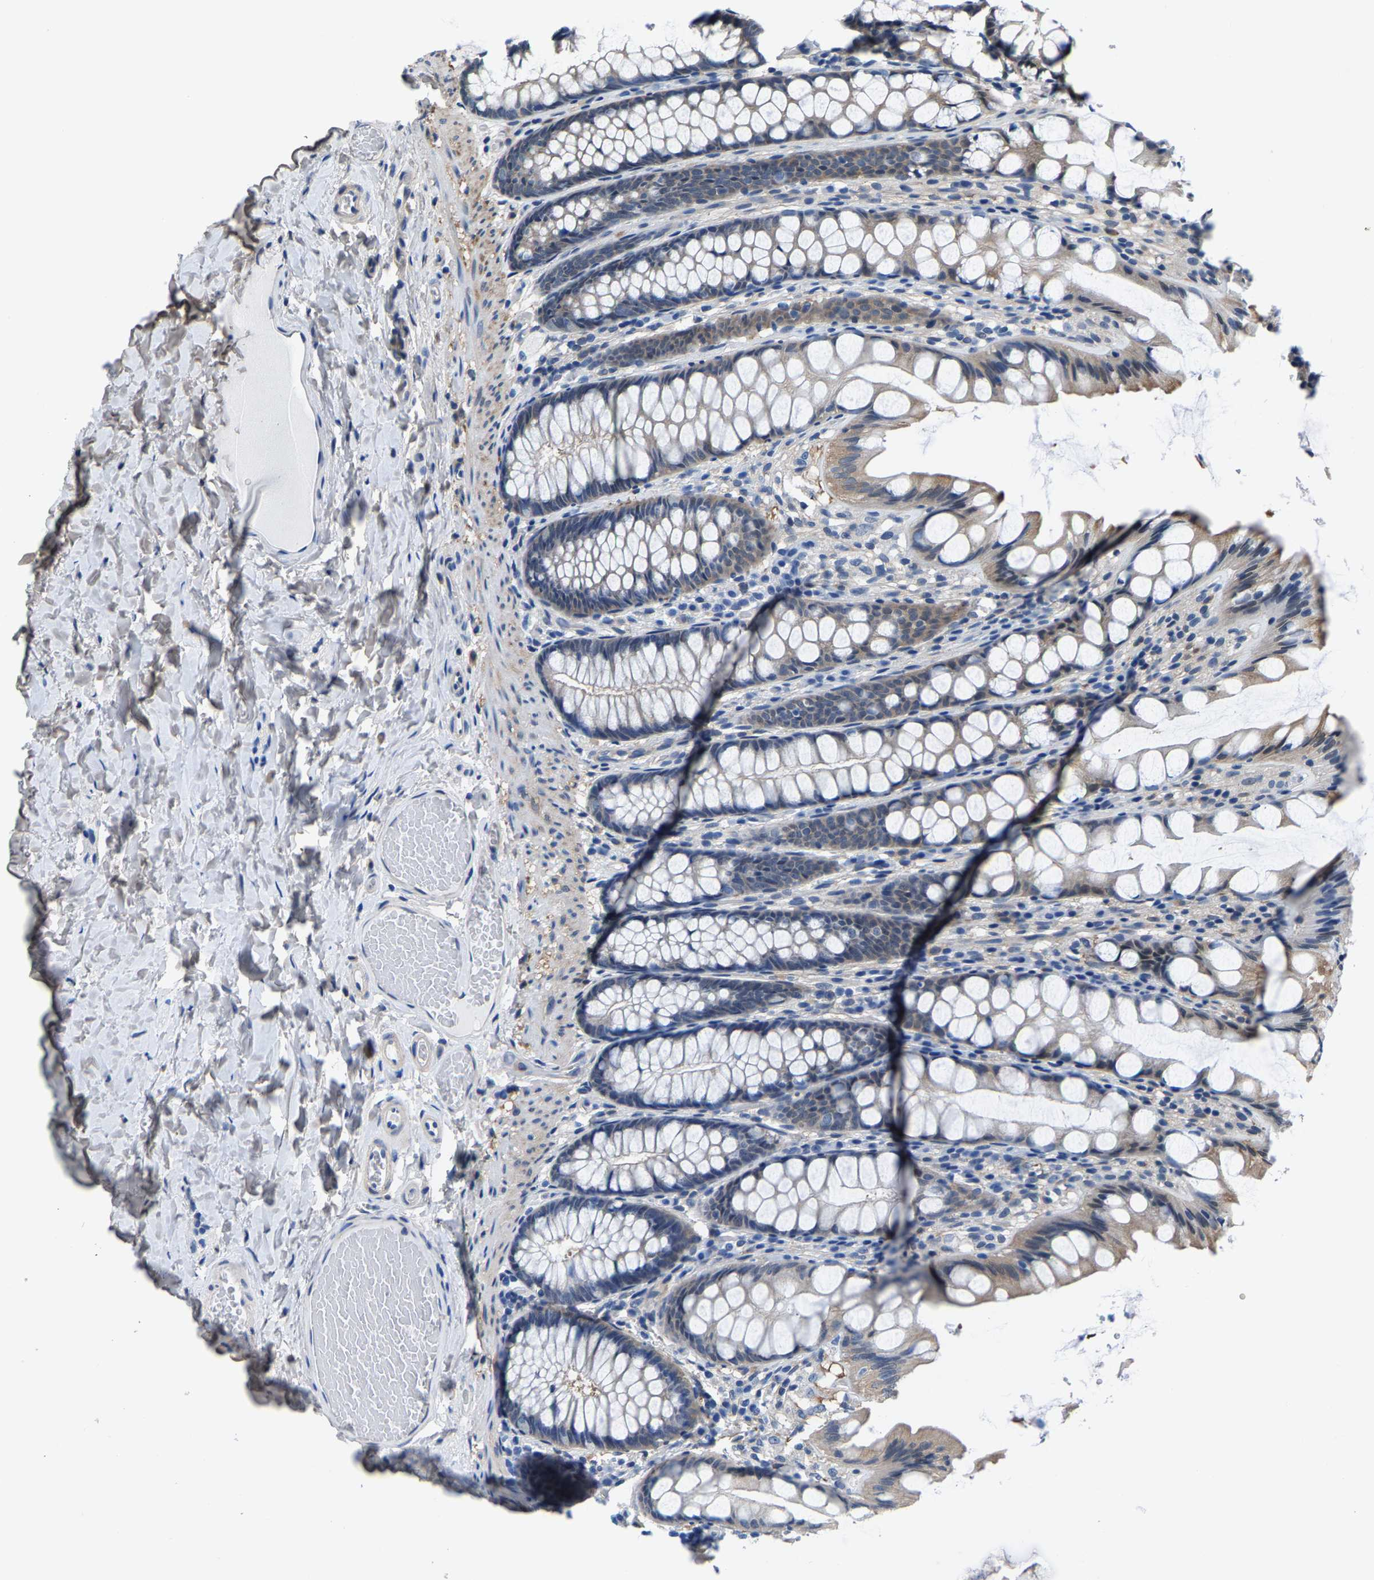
{"staining": {"intensity": "negative", "quantity": "none", "location": "none"}, "tissue": "colon", "cell_type": "Endothelial cells", "image_type": "normal", "snomed": [{"axis": "morphology", "description": "Normal tissue, NOS"}, {"axis": "topography", "description": "Colon"}], "caption": "Immunohistochemistry of unremarkable human colon reveals no positivity in endothelial cells. The staining was performed using DAB (3,3'-diaminobenzidine) to visualize the protein expression in brown, while the nuclei were stained in blue with hematoxylin (Magnification: 20x).", "gene": "SSH3", "patient": {"sex": "male", "age": 47}}